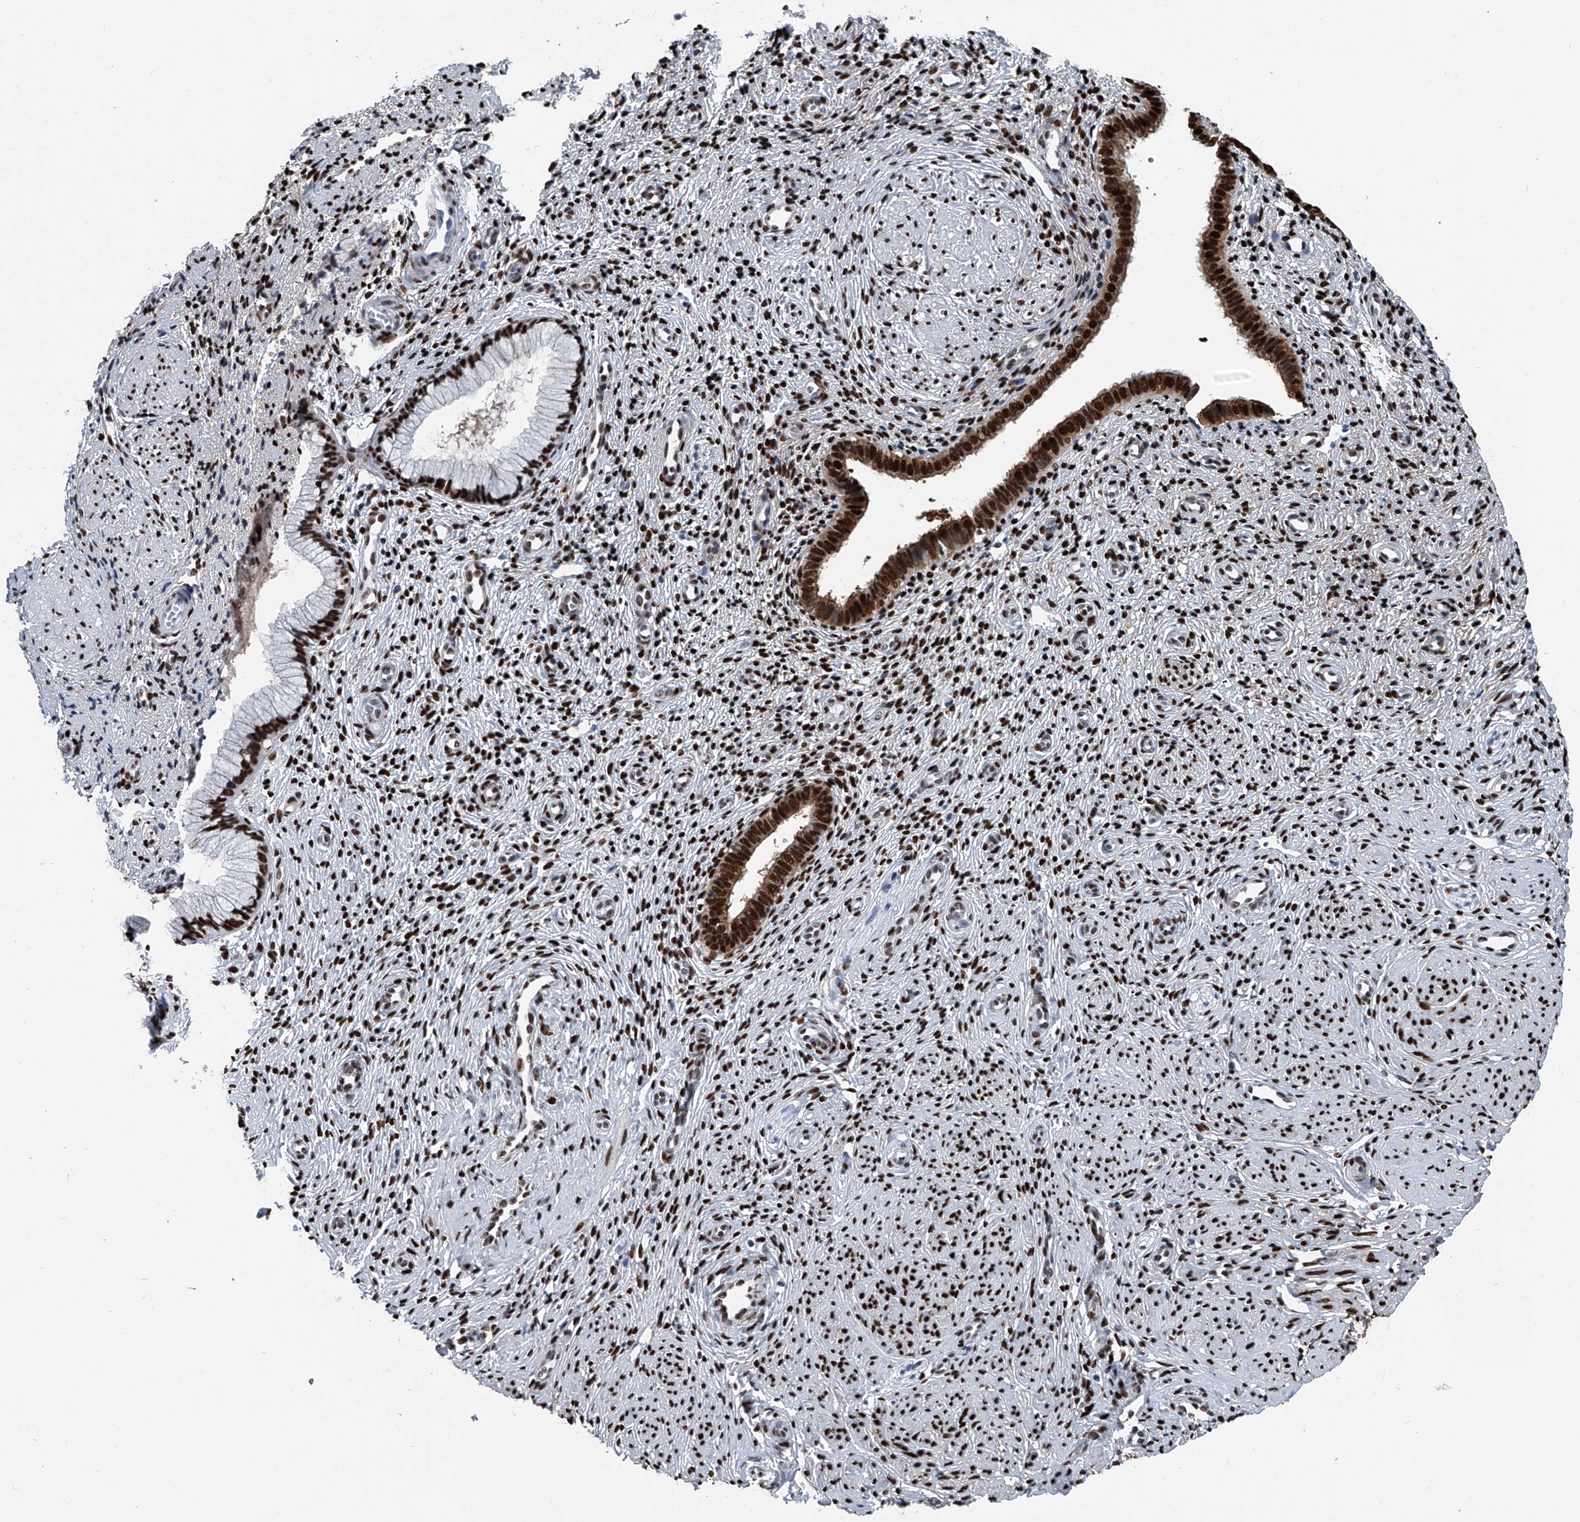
{"staining": {"intensity": "strong", "quantity": ">75%", "location": "cytoplasmic/membranous,nuclear"}, "tissue": "cervix", "cell_type": "Glandular cells", "image_type": "normal", "snomed": [{"axis": "morphology", "description": "Normal tissue, NOS"}, {"axis": "topography", "description": "Cervix"}], "caption": "IHC photomicrograph of normal cervix: cervix stained using immunohistochemistry (IHC) displays high levels of strong protein expression localized specifically in the cytoplasmic/membranous,nuclear of glandular cells, appearing as a cytoplasmic/membranous,nuclear brown color.", "gene": "FKBP5", "patient": {"sex": "female", "age": 27}}